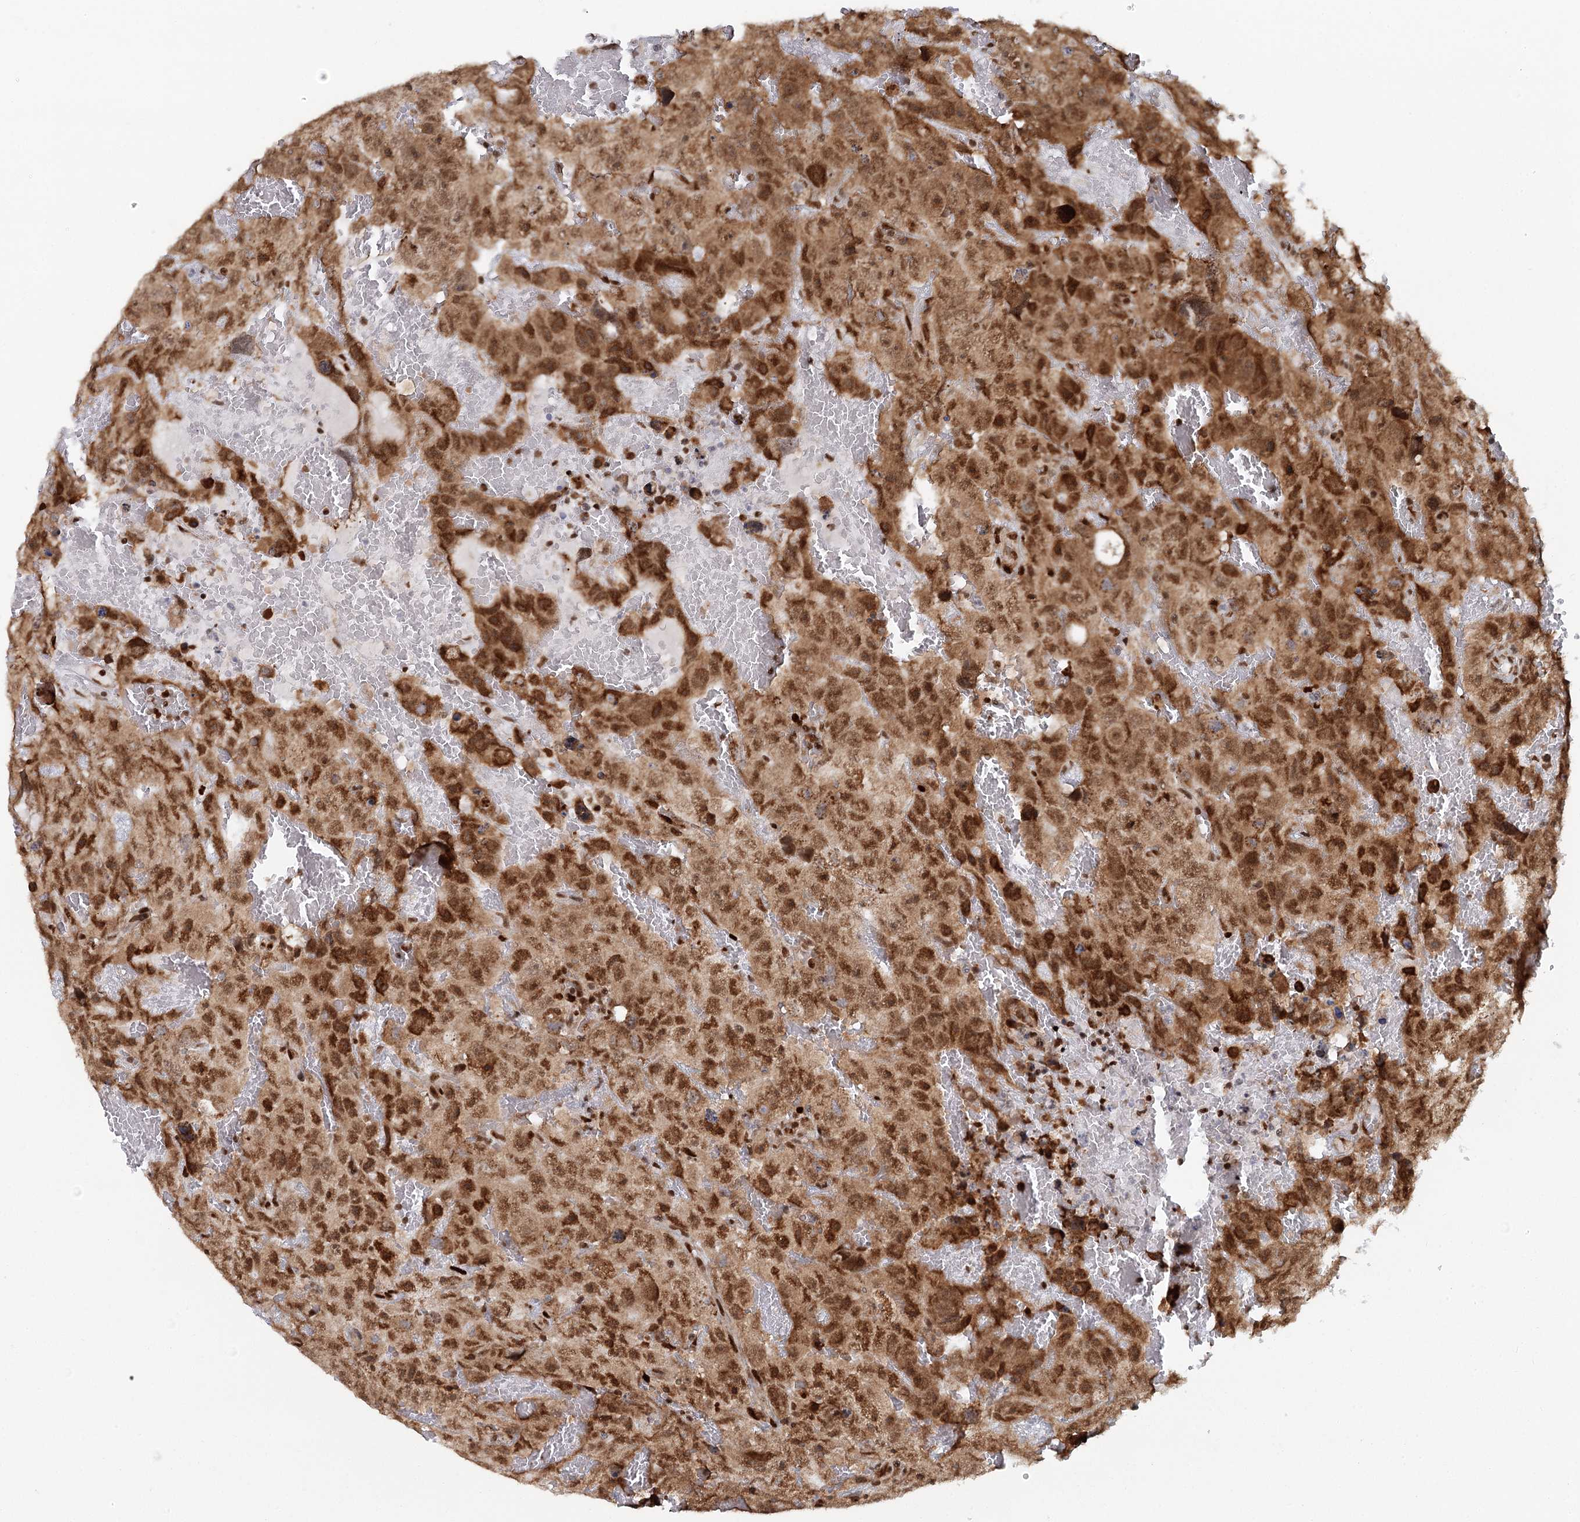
{"staining": {"intensity": "moderate", "quantity": ">75%", "location": "nuclear"}, "tissue": "testis cancer", "cell_type": "Tumor cells", "image_type": "cancer", "snomed": [{"axis": "morphology", "description": "Carcinoma, Embryonal, NOS"}, {"axis": "topography", "description": "Testis"}], "caption": "A brown stain highlights moderate nuclear staining of a protein in testis cancer (embryonal carcinoma) tumor cells.", "gene": "GPATCH11", "patient": {"sex": "male", "age": 45}}